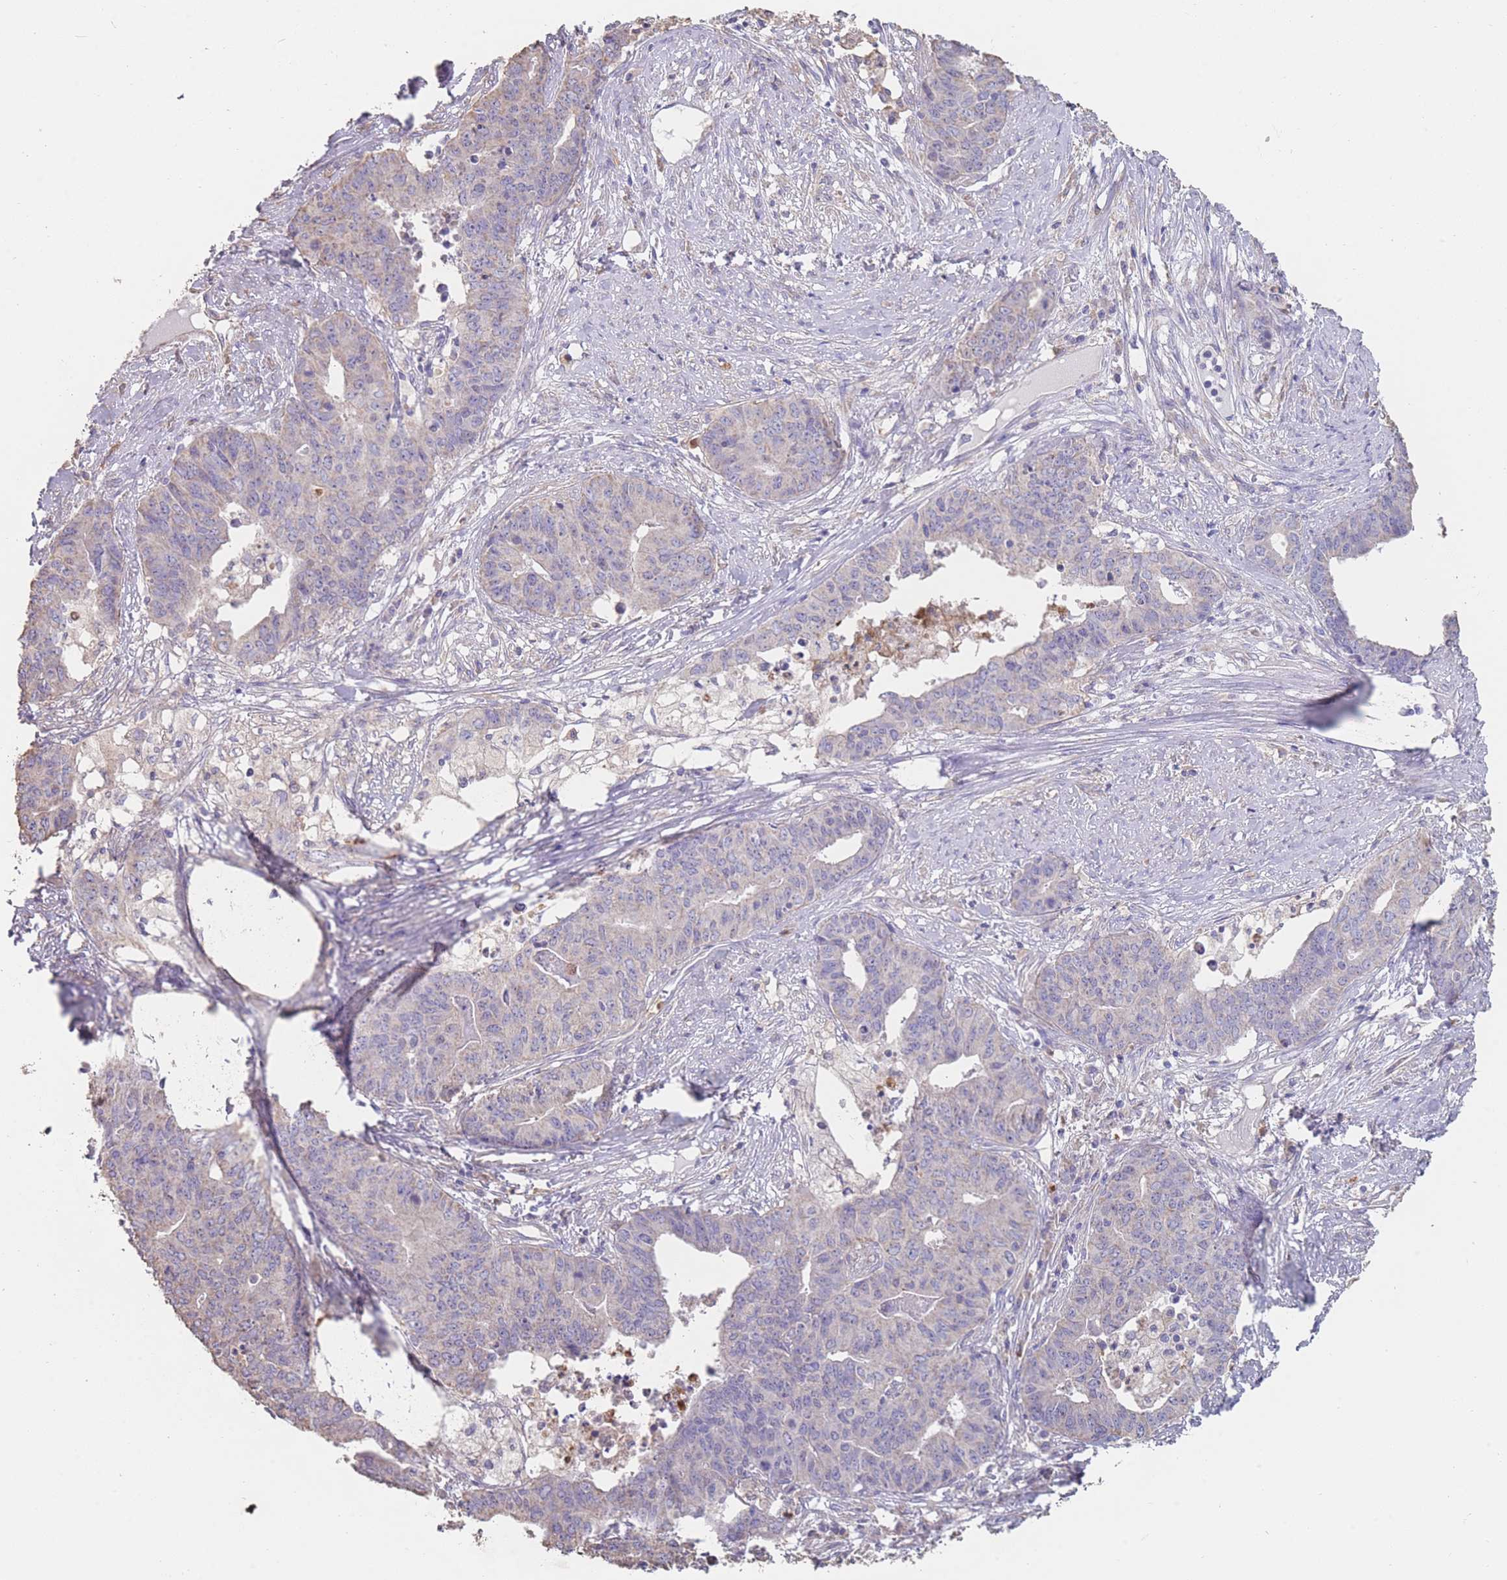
{"staining": {"intensity": "negative", "quantity": "none", "location": "none"}, "tissue": "endometrial cancer", "cell_type": "Tumor cells", "image_type": "cancer", "snomed": [{"axis": "morphology", "description": "Adenocarcinoma, NOS"}, {"axis": "topography", "description": "Endometrium"}], "caption": "Micrograph shows no protein staining in tumor cells of adenocarcinoma (endometrial) tissue.", "gene": "CLEC12A", "patient": {"sex": "female", "age": 59}}